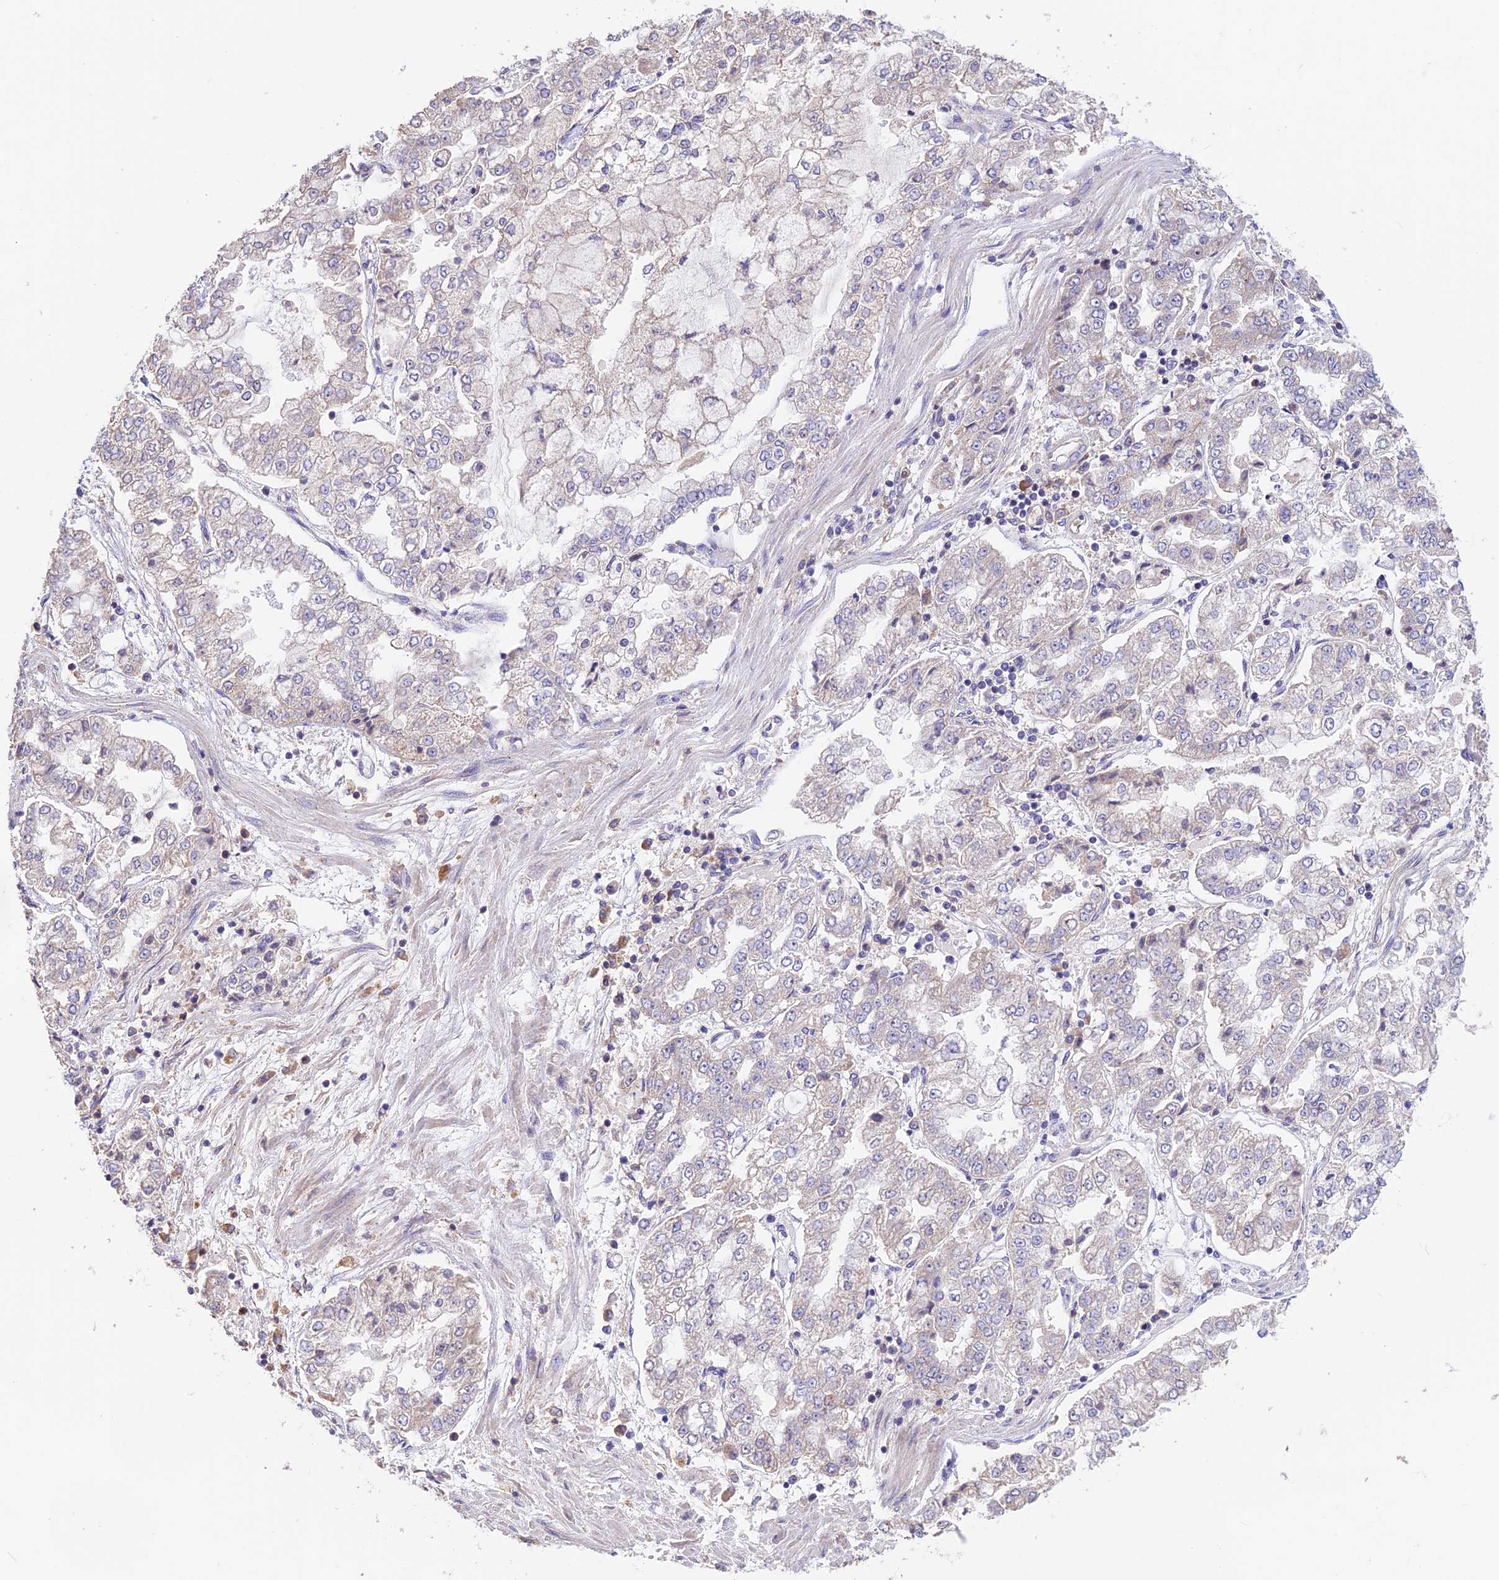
{"staining": {"intensity": "weak", "quantity": "<25%", "location": "cytoplasmic/membranous"}, "tissue": "stomach cancer", "cell_type": "Tumor cells", "image_type": "cancer", "snomed": [{"axis": "morphology", "description": "Adenocarcinoma, NOS"}, {"axis": "topography", "description": "Stomach"}], "caption": "Immunohistochemistry photomicrograph of neoplastic tissue: stomach cancer (adenocarcinoma) stained with DAB exhibits no significant protein expression in tumor cells.", "gene": "EMC3", "patient": {"sex": "male", "age": 76}}